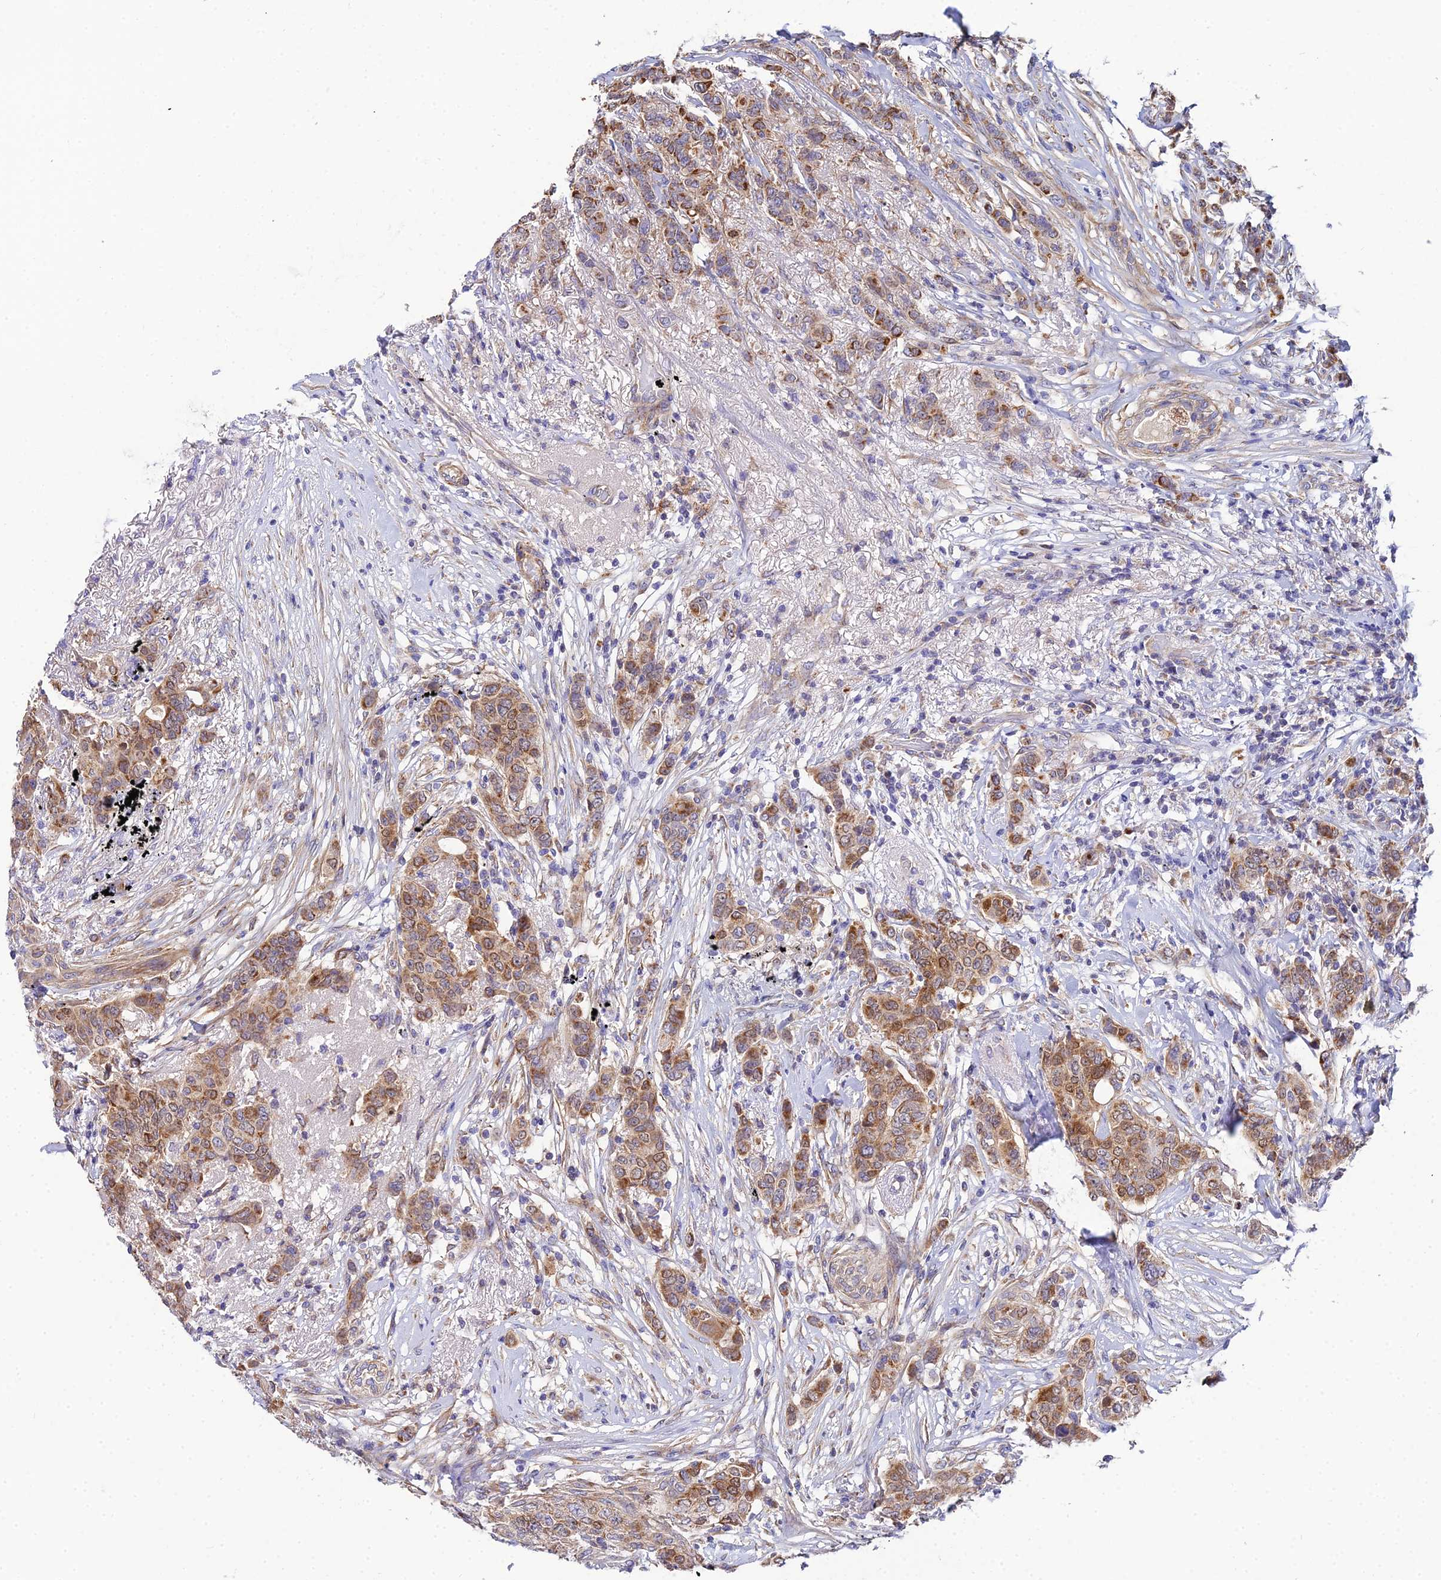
{"staining": {"intensity": "moderate", "quantity": ">75%", "location": "cytoplasmic/membranous"}, "tissue": "breast cancer", "cell_type": "Tumor cells", "image_type": "cancer", "snomed": [{"axis": "morphology", "description": "Lobular carcinoma"}, {"axis": "topography", "description": "Breast"}], "caption": "This is a photomicrograph of immunohistochemistry (IHC) staining of breast cancer, which shows moderate positivity in the cytoplasmic/membranous of tumor cells.", "gene": "ACOT2", "patient": {"sex": "female", "age": 51}}